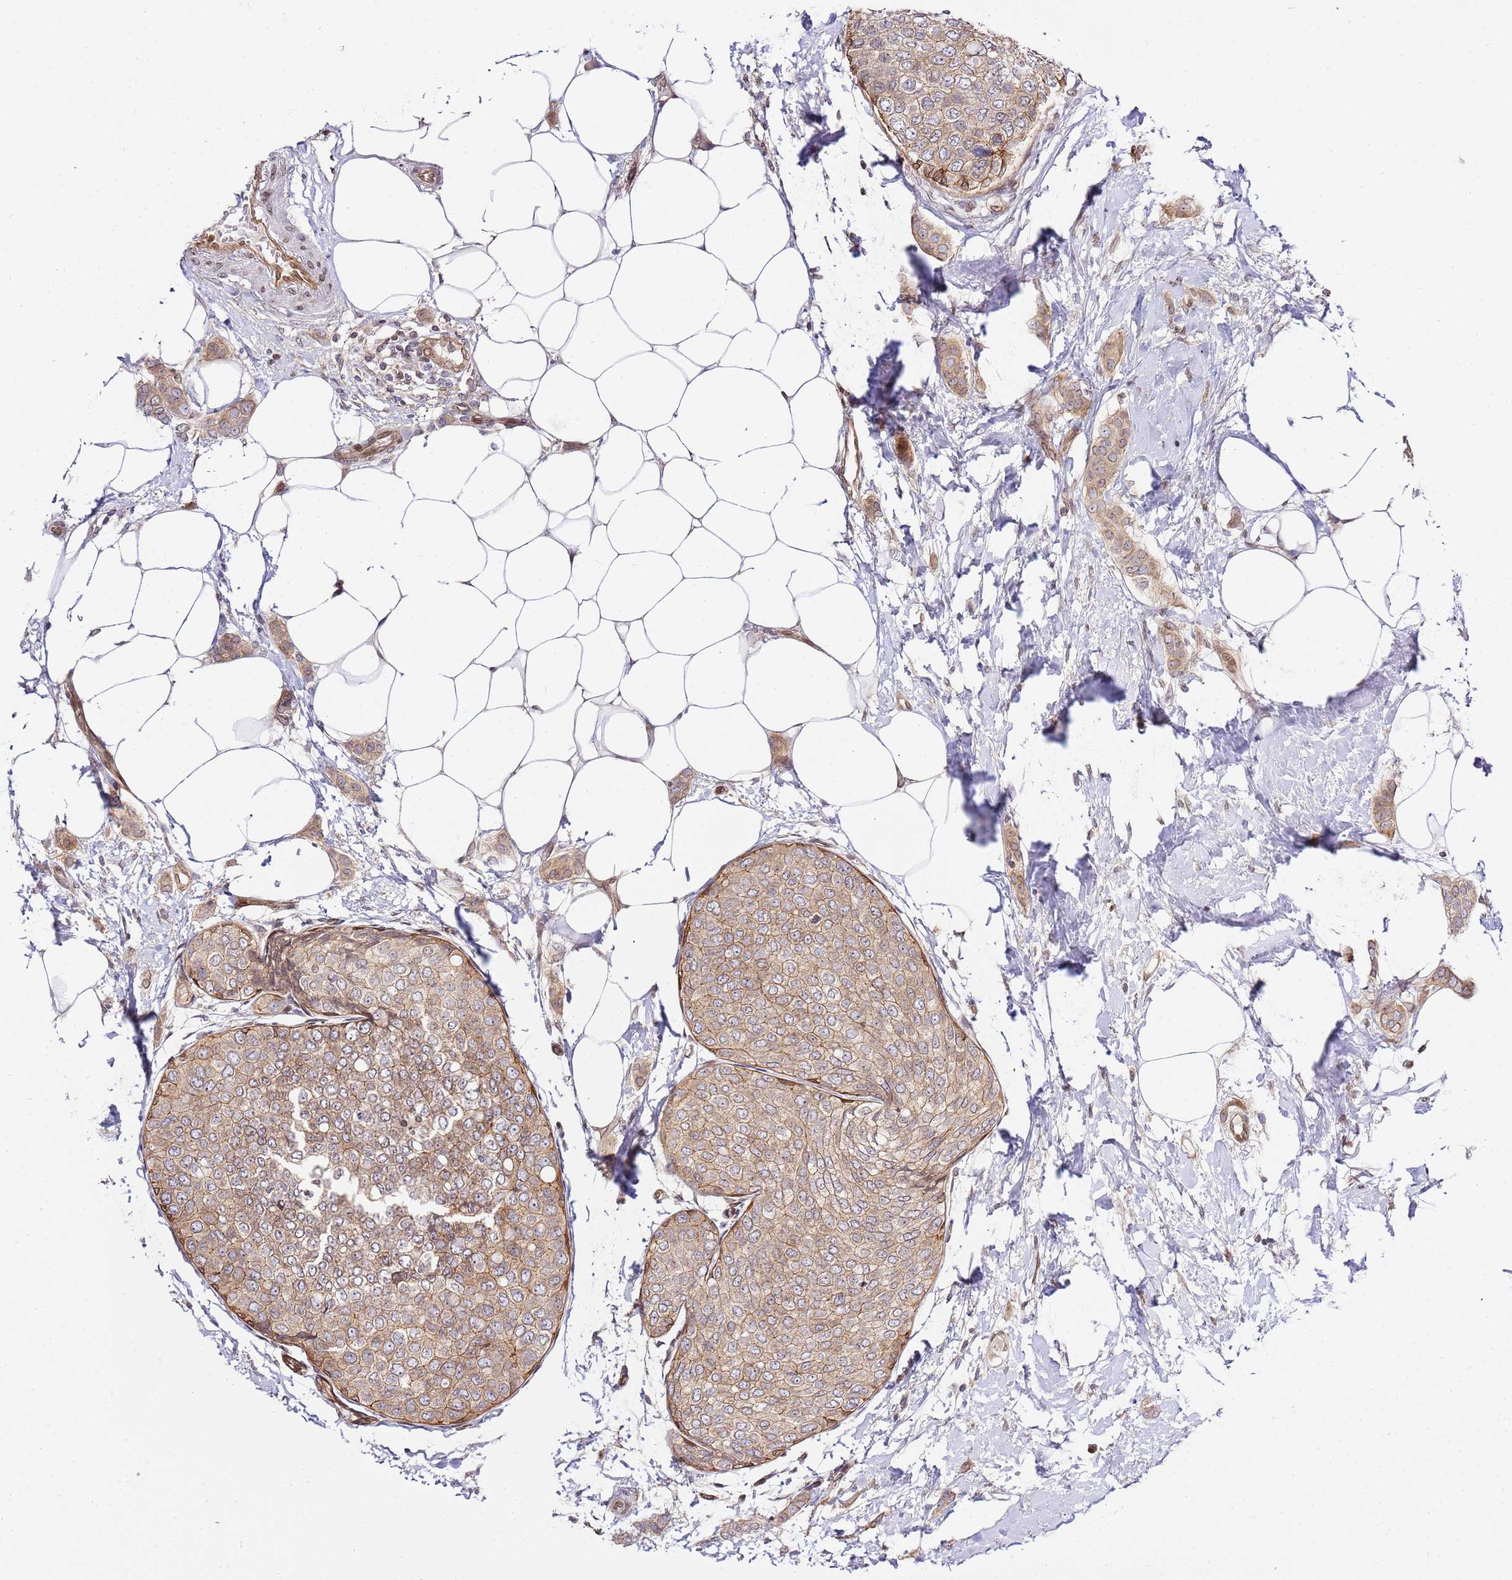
{"staining": {"intensity": "weak", "quantity": ">75%", "location": "cytoplasmic/membranous"}, "tissue": "breast cancer", "cell_type": "Tumor cells", "image_type": "cancer", "snomed": [{"axis": "morphology", "description": "Duct carcinoma"}, {"axis": "topography", "description": "Breast"}], "caption": "An image of breast cancer (intraductal carcinoma) stained for a protein displays weak cytoplasmic/membranous brown staining in tumor cells. Using DAB (3,3'-diaminobenzidine) (brown) and hematoxylin (blue) stains, captured at high magnification using brightfield microscopy.", "gene": "TRIM37", "patient": {"sex": "female", "age": 72}}